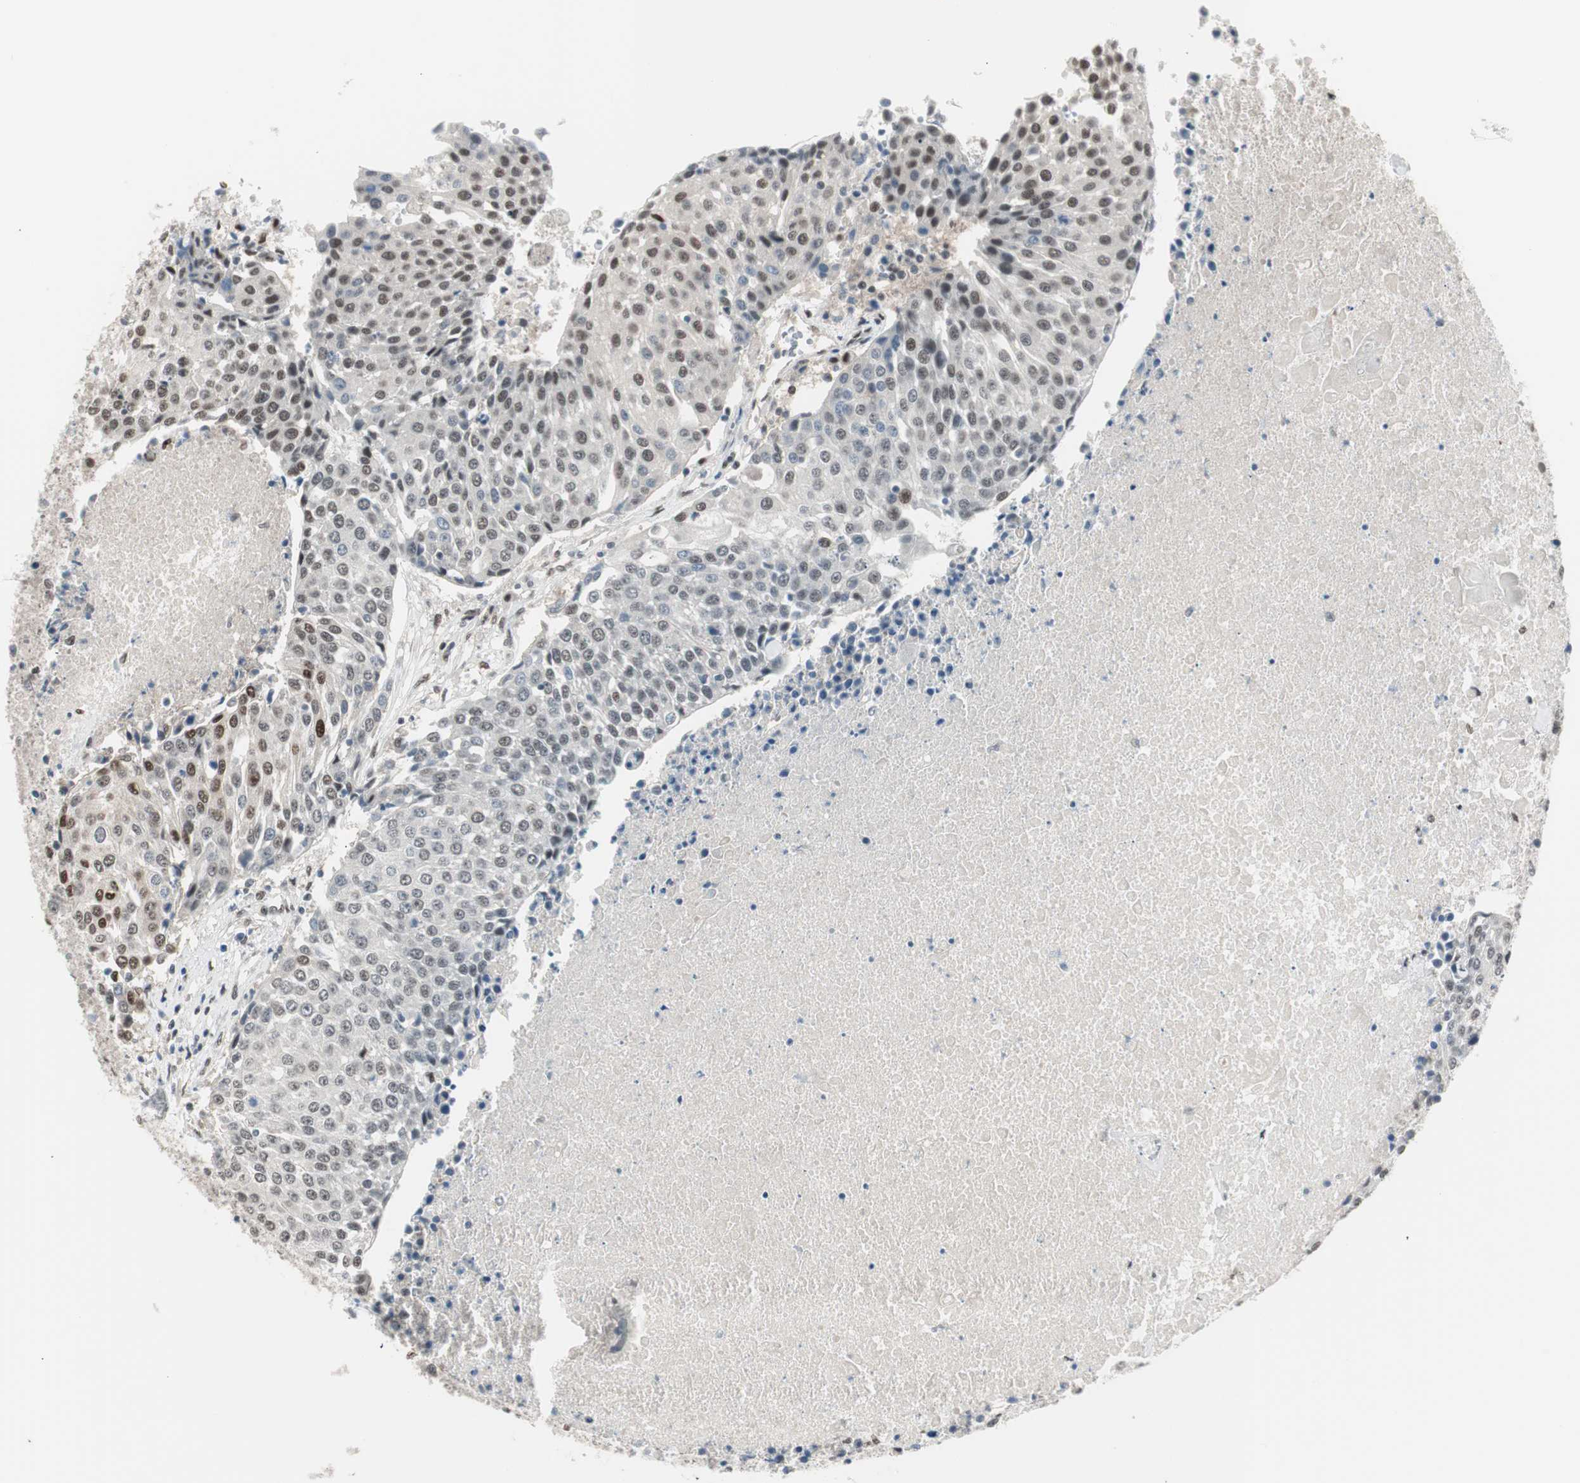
{"staining": {"intensity": "weak", "quantity": "<25%", "location": "nuclear"}, "tissue": "urothelial cancer", "cell_type": "Tumor cells", "image_type": "cancer", "snomed": [{"axis": "morphology", "description": "Urothelial carcinoma, High grade"}, {"axis": "topography", "description": "Urinary bladder"}], "caption": "Protein analysis of high-grade urothelial carcinoma demonstrates no significant expression in tumor cells.", "gene": "LONP2", "patient": {"sex": "female", "age": 85}}